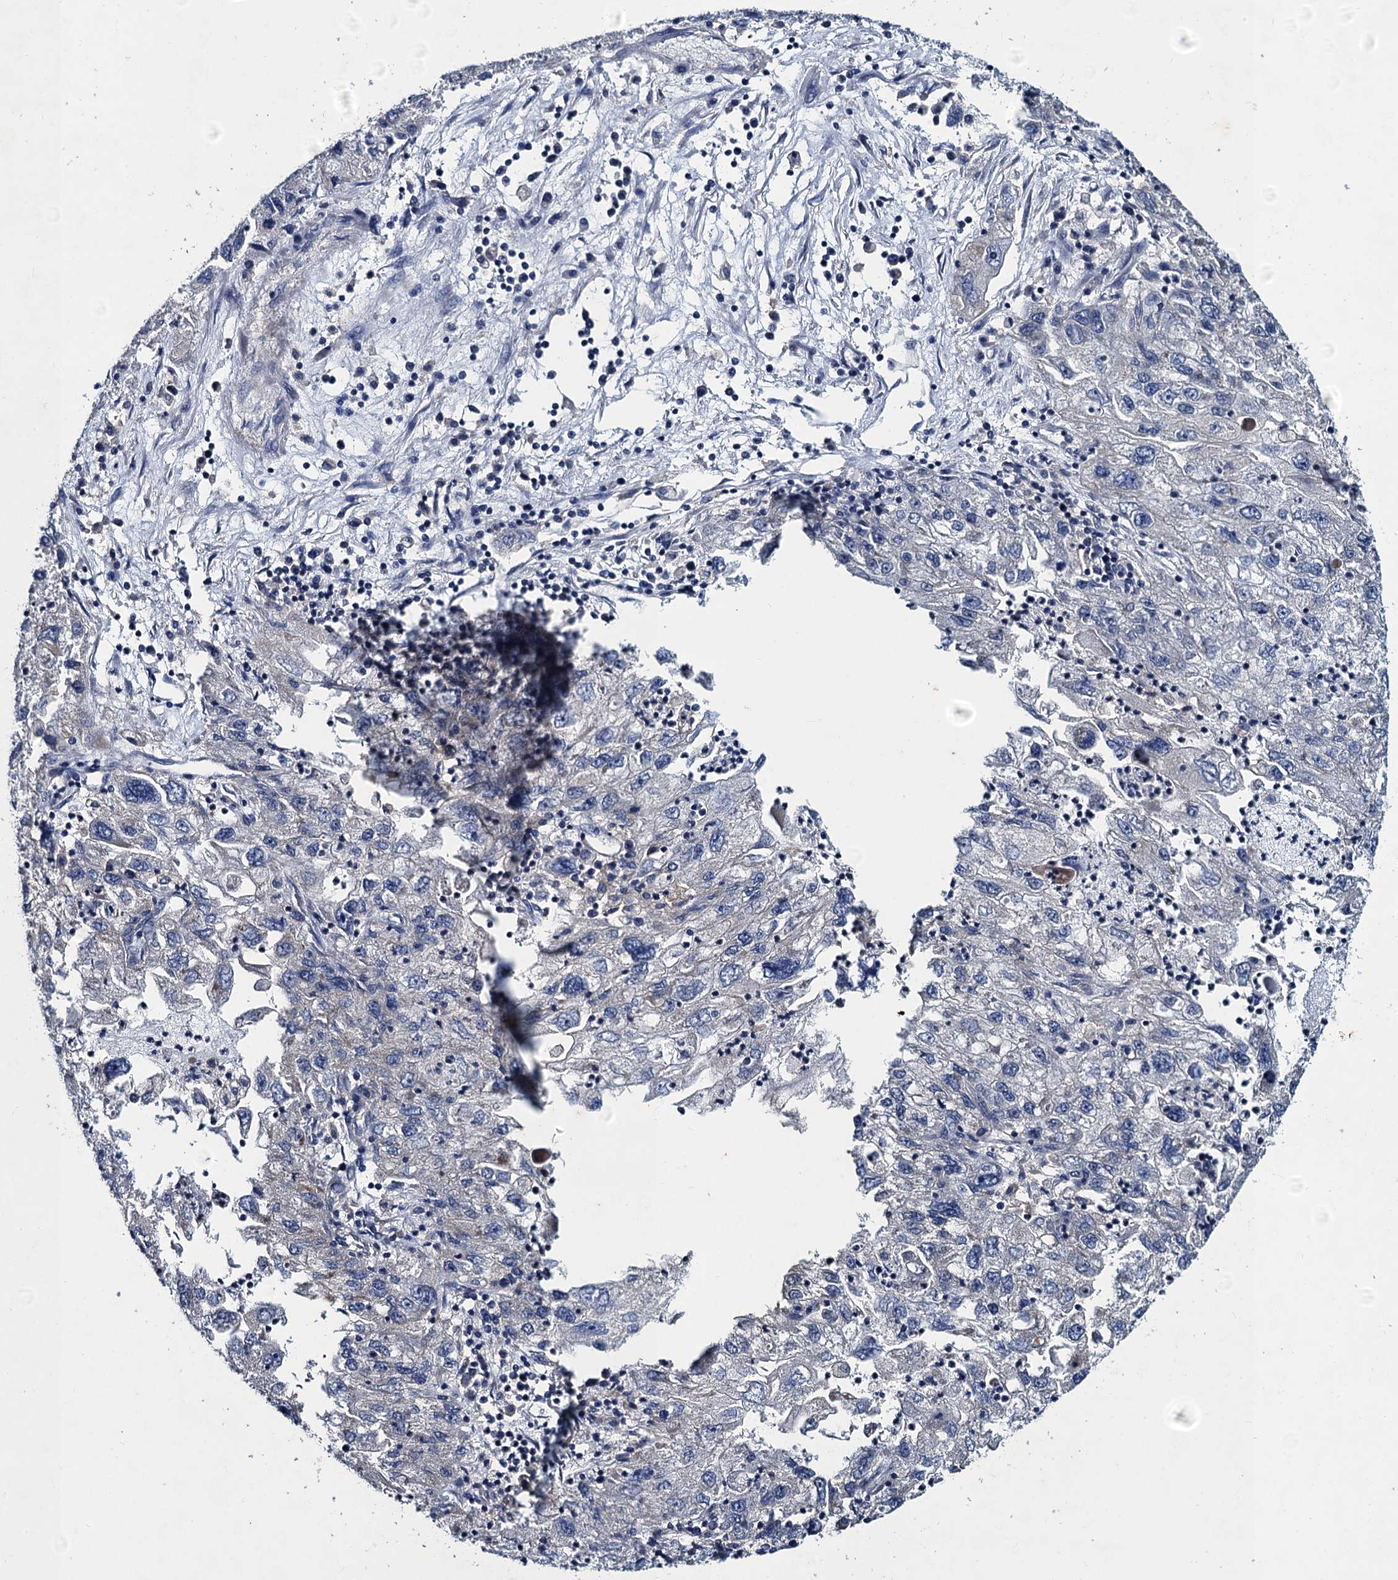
{"staining": {"intensity": "negative", "quantity": "none", "location": "none"}, "tissue": "endometrial cancer", "cell_type": "Tumor cells", "image_type": "cancer", "snomed": [{"axis": "morphology", "description": "Adenocarcinoma, NOS"}, {"axis": "topography", "description": "Endometrium"}], "caption": "Tumor cells show no significant positivity in endometrial cancer (adenocarcinoma).", "gene": "SNAP29", "patient": {"sex": "female", "age": 49}}